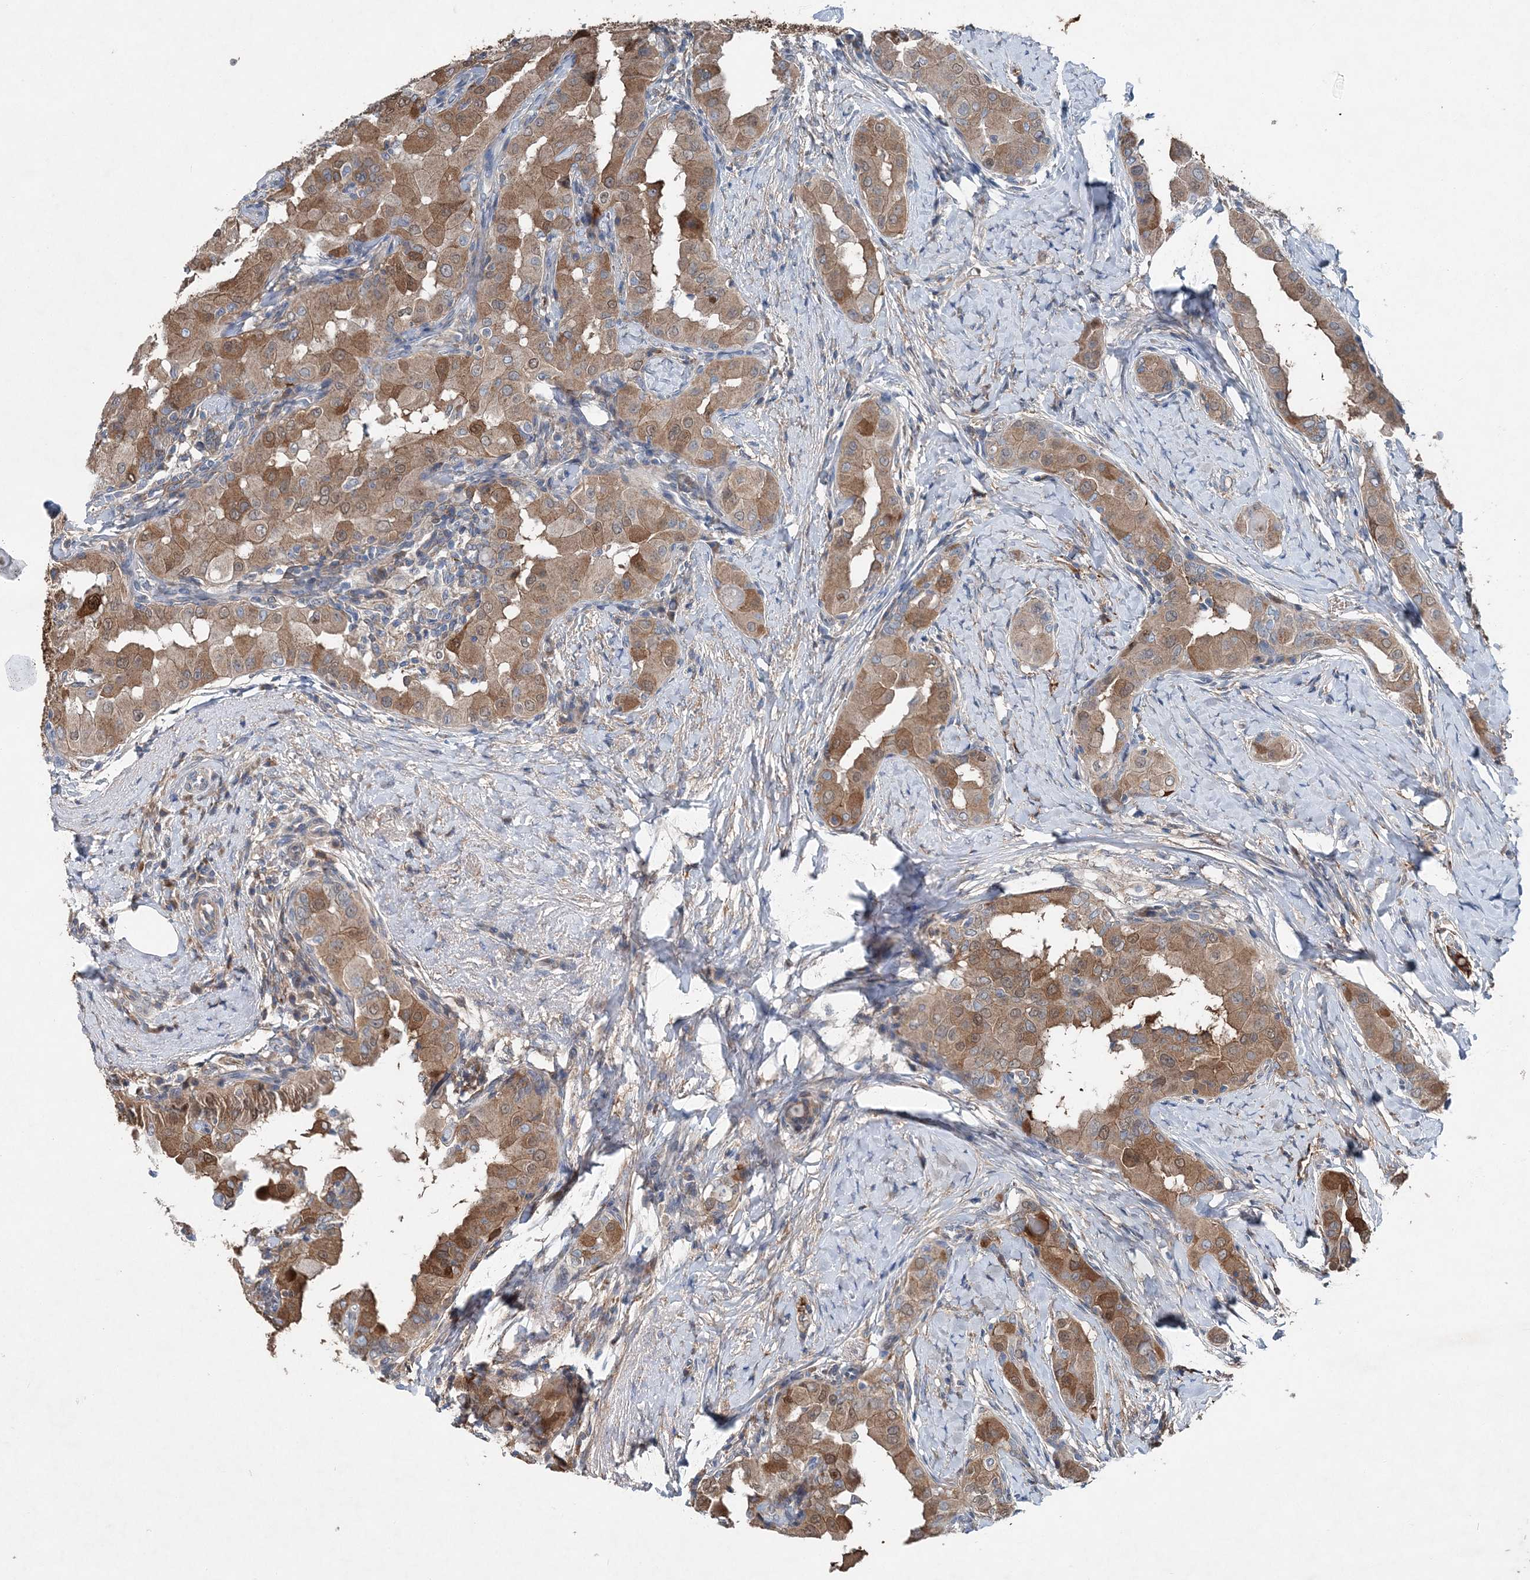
{"staining": {"intensity": "moderate", "quantity": ">75%", "location": "cytoplasmic/membranous"}, "tissue": "thyroid cancer", "cell_type": "Tumor cells", "image_type": "cancer", "snomed": [{"axis": "morphology", "description": "Papillary adenocarcinoma, NOS"}, {"axis": "topography", "description": "Thyroid gland"}], "caption": "Protein expression analysis of papillary adenocarcinoma (thyroid) reveals moderate cytoplasmic/membranous expression in approximately >75% of tumor cells. The staining is performed using DAB (3,3'-diaminobenzidine) brown chromogen to label protein expression. The nuclei are counter-stained blue using hematoxylin.", "gene": "SPOPL", "patient": {"sex": "male", "age": 33}}